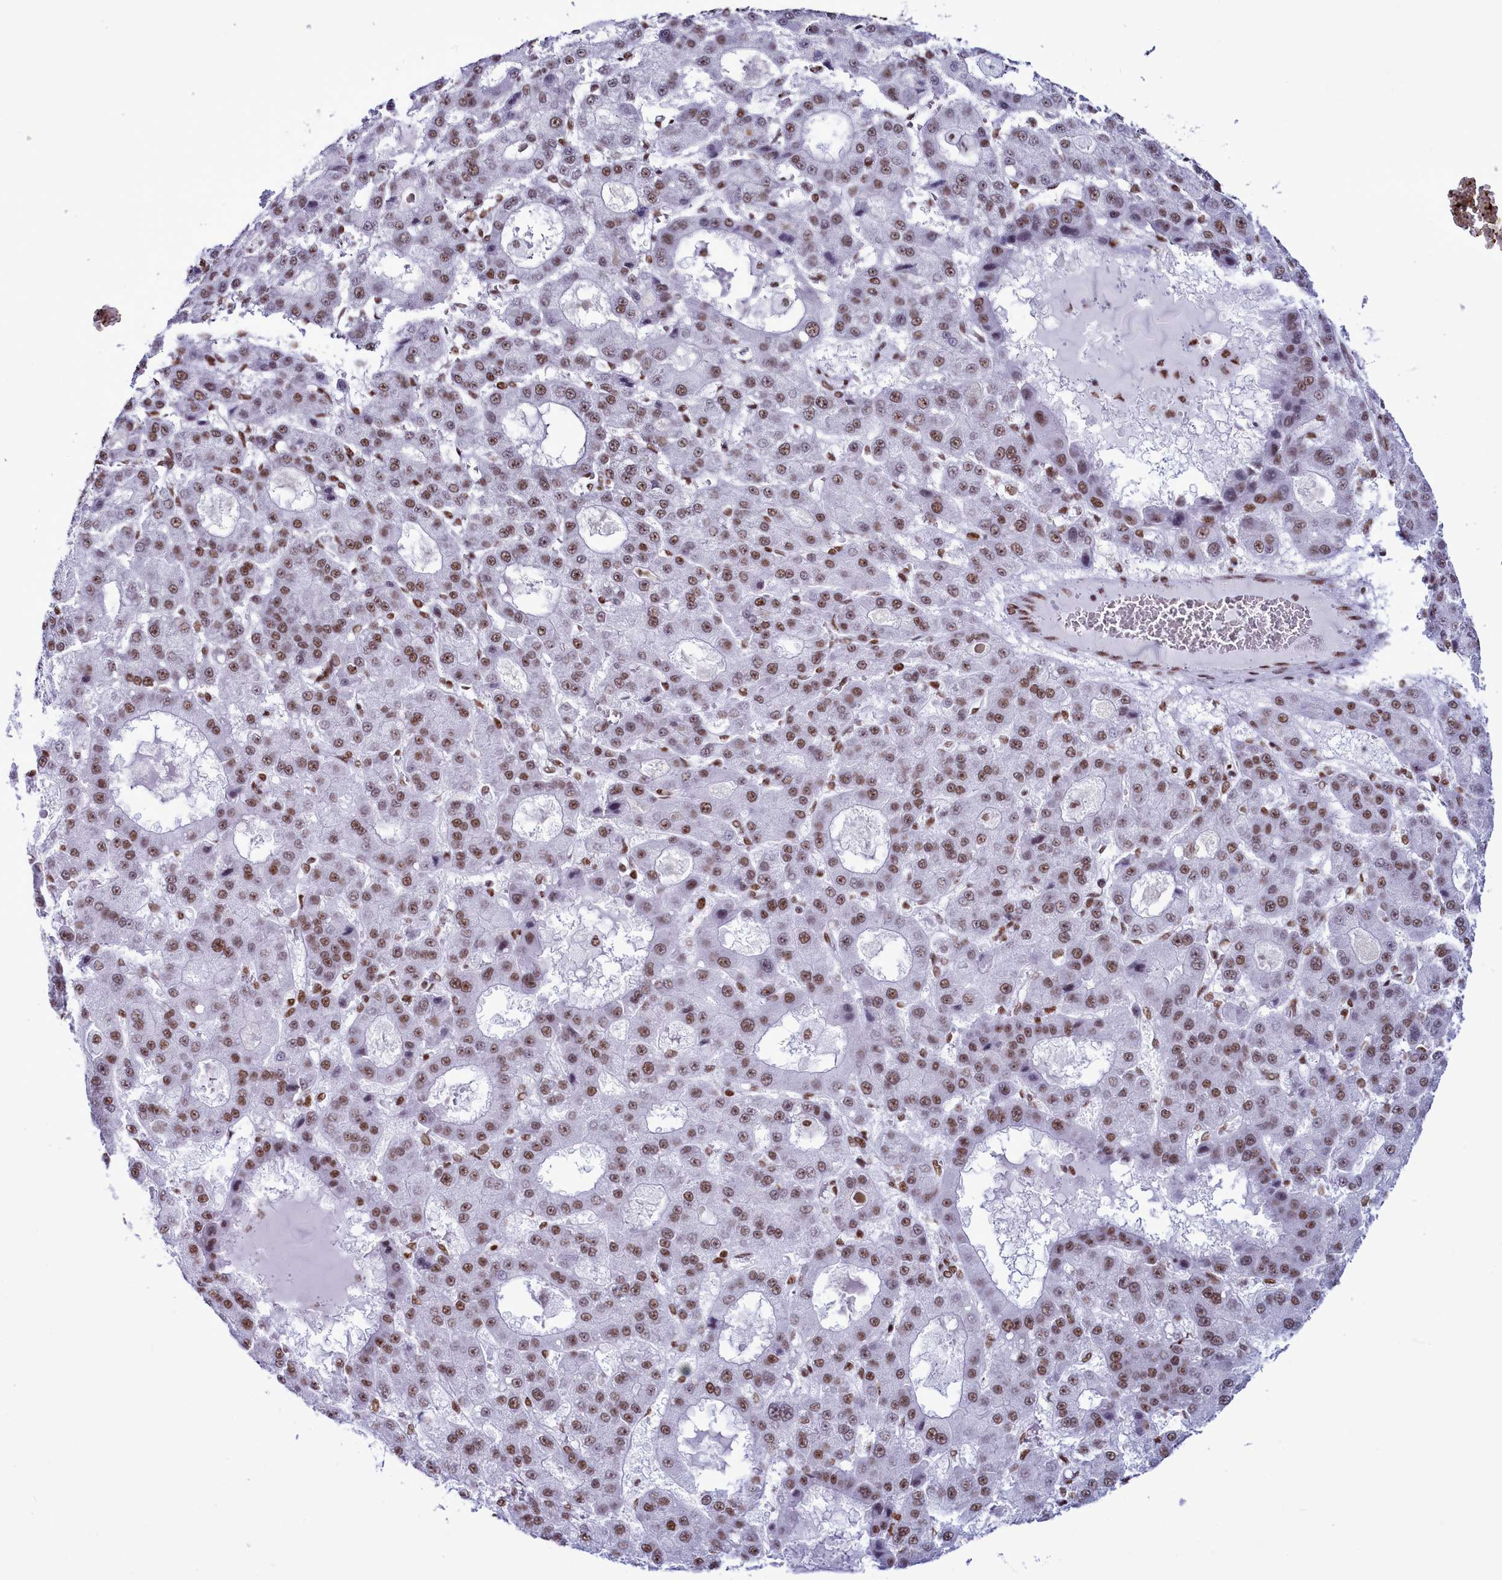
{"staining": {"intensity": "moderate", "quantity": ">75%", "location": "nuclear"}, "tissue": "liver cancer", "cell_type": "Tumor cells", "image_type": "cancer", "snomed": [{"axis": "morphology", "description": "Carcinoma, Hepatocellular, NOS"}, {"axis": "topography", "description": "Liver"}], "caption": "A high-resolution image shows immunohistochemistry (IHC) staining of hepatocellular carcinoma (liver), which shows moderate nuclear positivity in approximately >75% of tumor cells.", "gene": "RALY", "patient": {"sex": "male", "age": 70}}